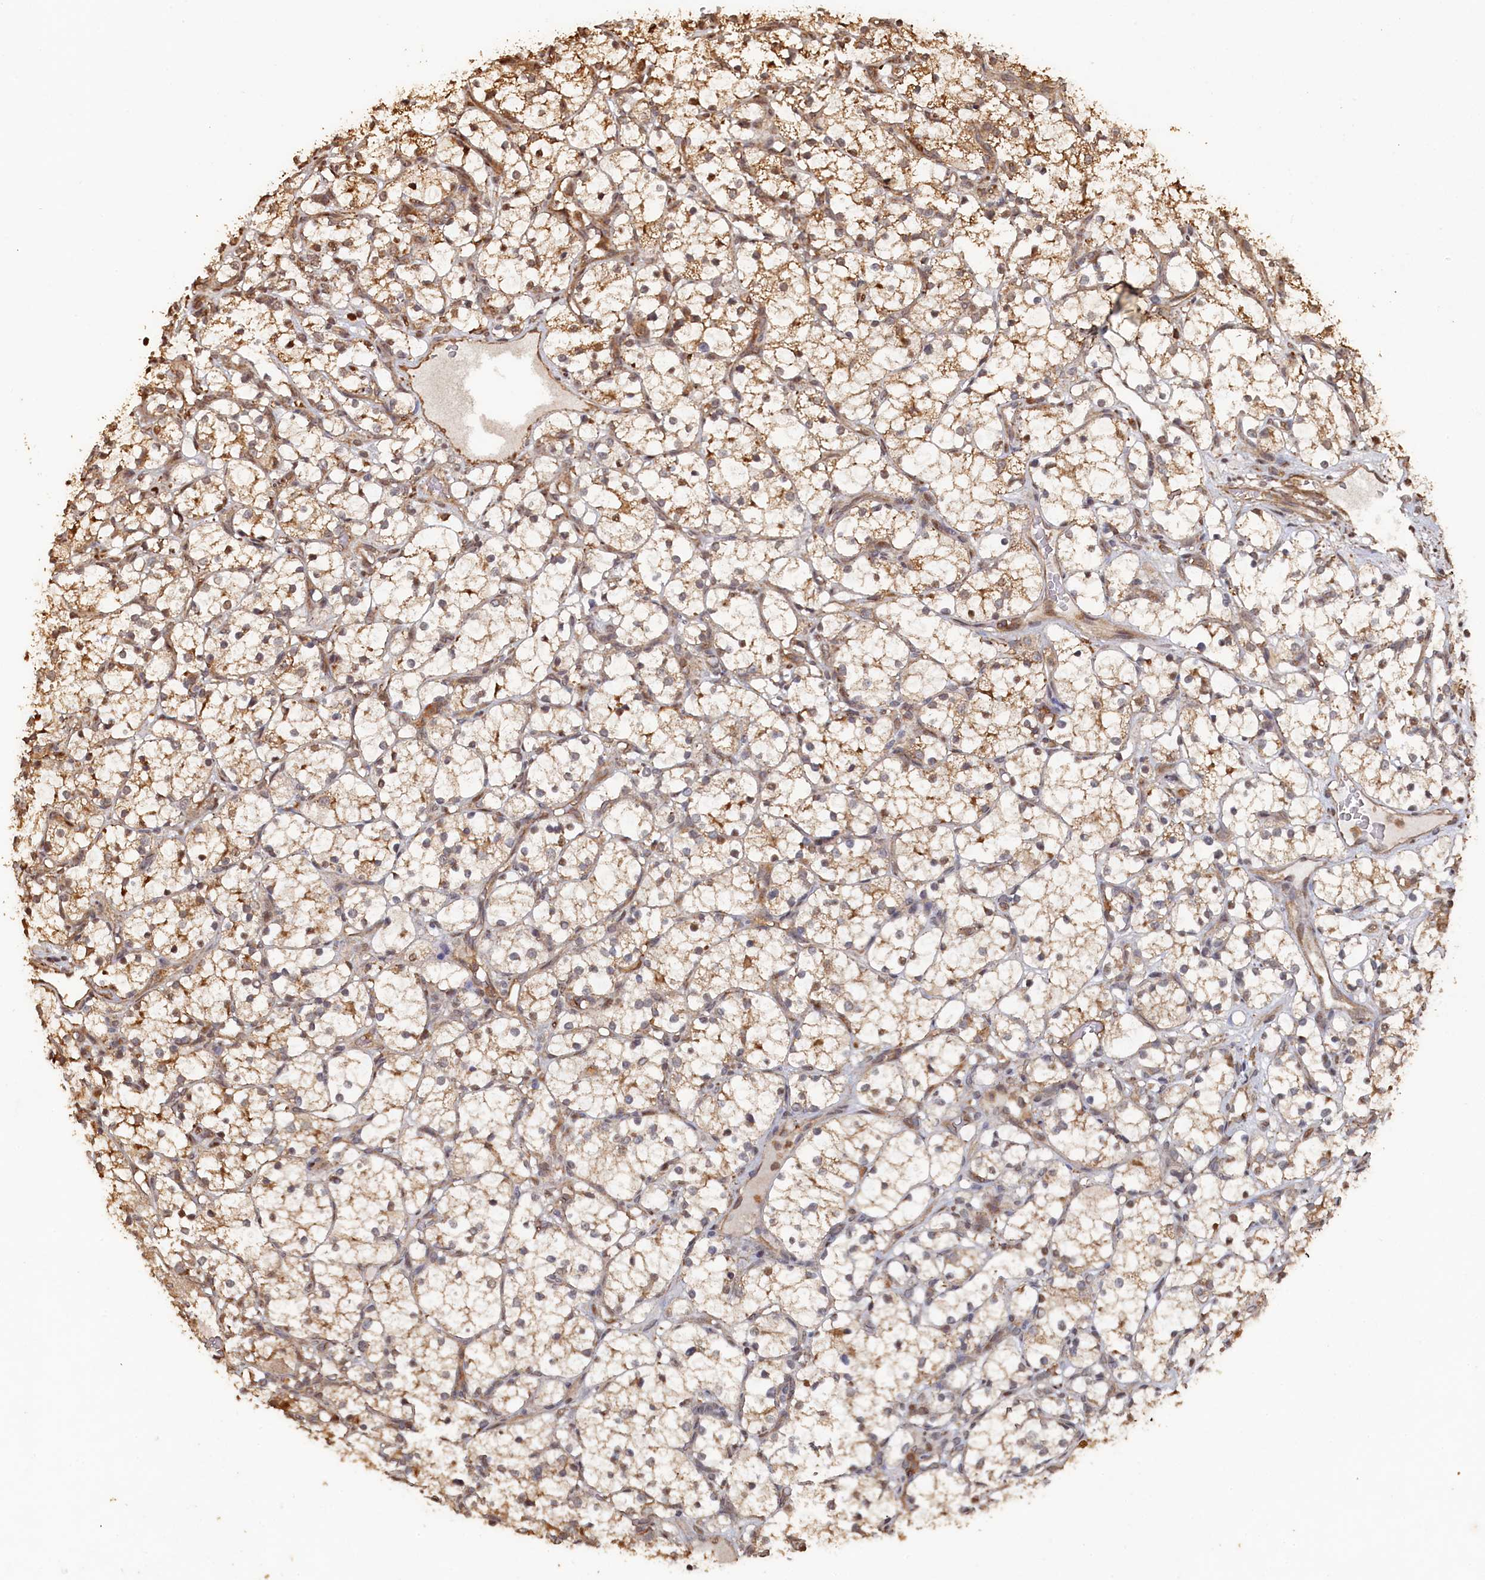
{"staining": {"intensity": "weak", "quantity": ">75%", "location": "cytoplasmic/membranous"}, "tissue": "renal cancer", "cell_type": "Tumor cells", "image_type": "cancer", "snomed": [{"axis": "morphology", "description": "Adenocarcinoma, NOS"}, {"axis": "topography", "description": "Kidney"}], "caption": "A brown stain highlights weak cytoplasmic/membranous expression of a protein in human renal adenocarcinoma tumor cells.", "gene": "PIGN", "patient": {"sex": "female", "age": 69}}